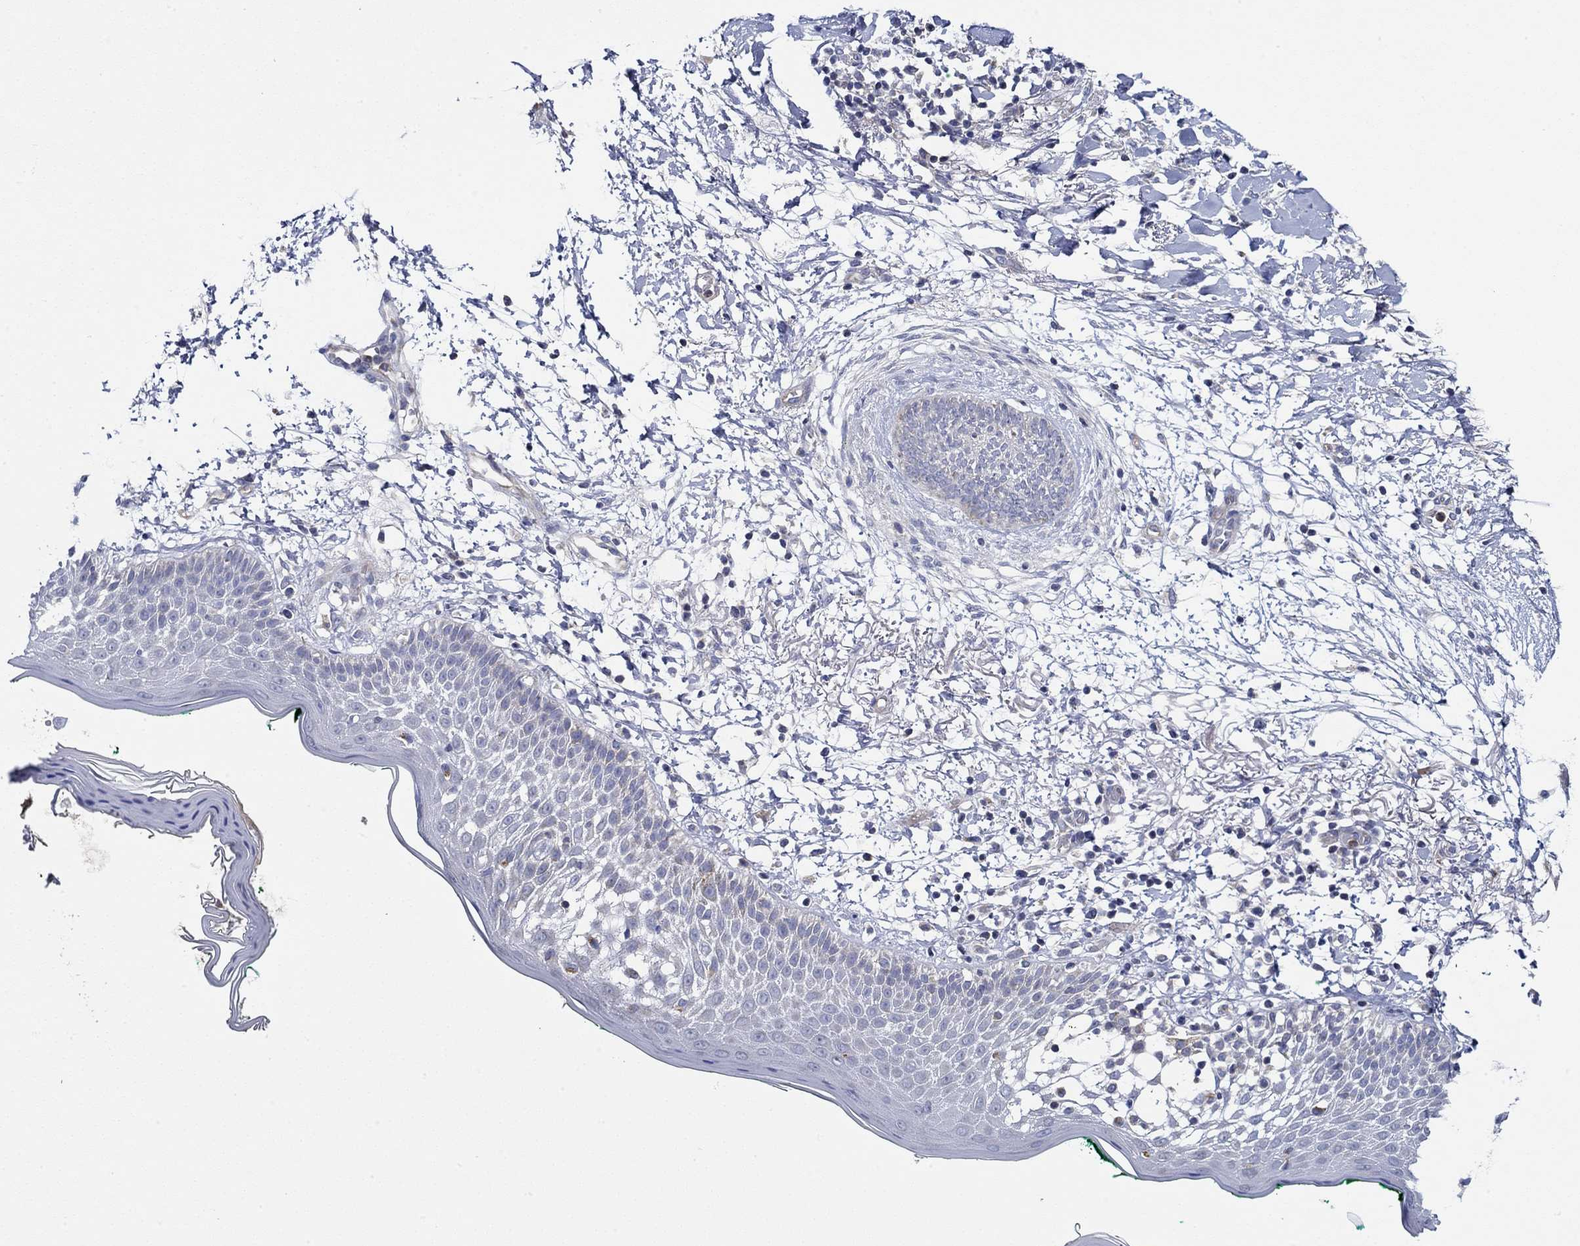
{"staining": {"intensity": "negative", "quantity": "none", "location": "none"}, "tissue": "skin cancer", "cell_type": "Tumor cells", "image_type": "cancer", "snomed": [{"axis": "morphology", "description": "Normal tissue, NOS"}, {"axis": "morphology", "description": "Basal cell carcinoma"}, {"axis": "topography", "description": "Skin"}], "caption": "A high-resolution histopathology image shows IHC staining of basal cell carcinoma (skin), which reveals no significant staining in tumor cells.", "gene": "CFAP61", "patient": {"sex": "male", "age": 84}}